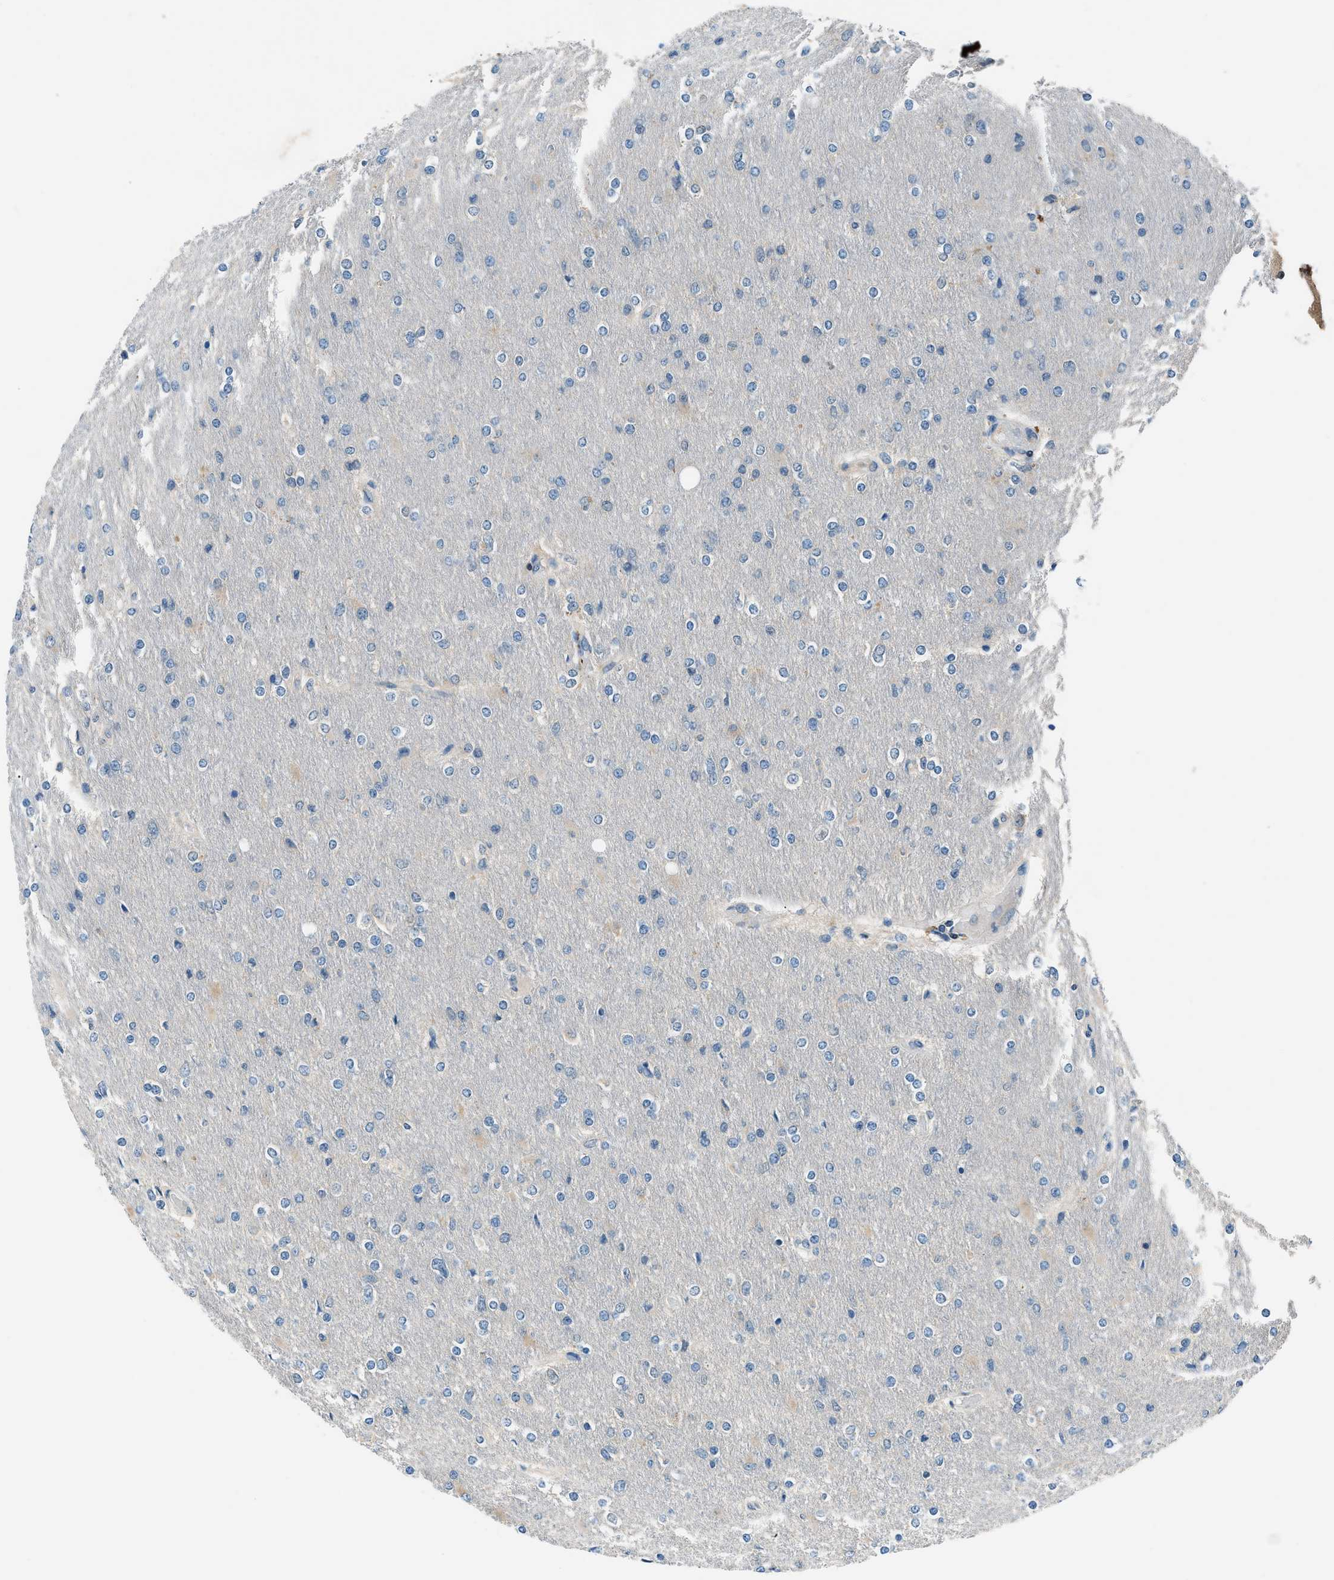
{"staining": {"intensity": "negative", "quantity": "none", "location": "none"}, "tissue": "glioma", "cell_type": "Tumor cells", "image_type": "cancer", "snomed": [{"axis": "morphology", "description": "Glioma, malignant, High grade"}, {"axis": "topography", "description": "Cerebral cortex"}], "caption": "Histopathology image shows no significant protein staining in tumor cells of high-grade glioma (malignant).", "gene": "ACP1", "patient": {"sex": "female", "age": 36}}